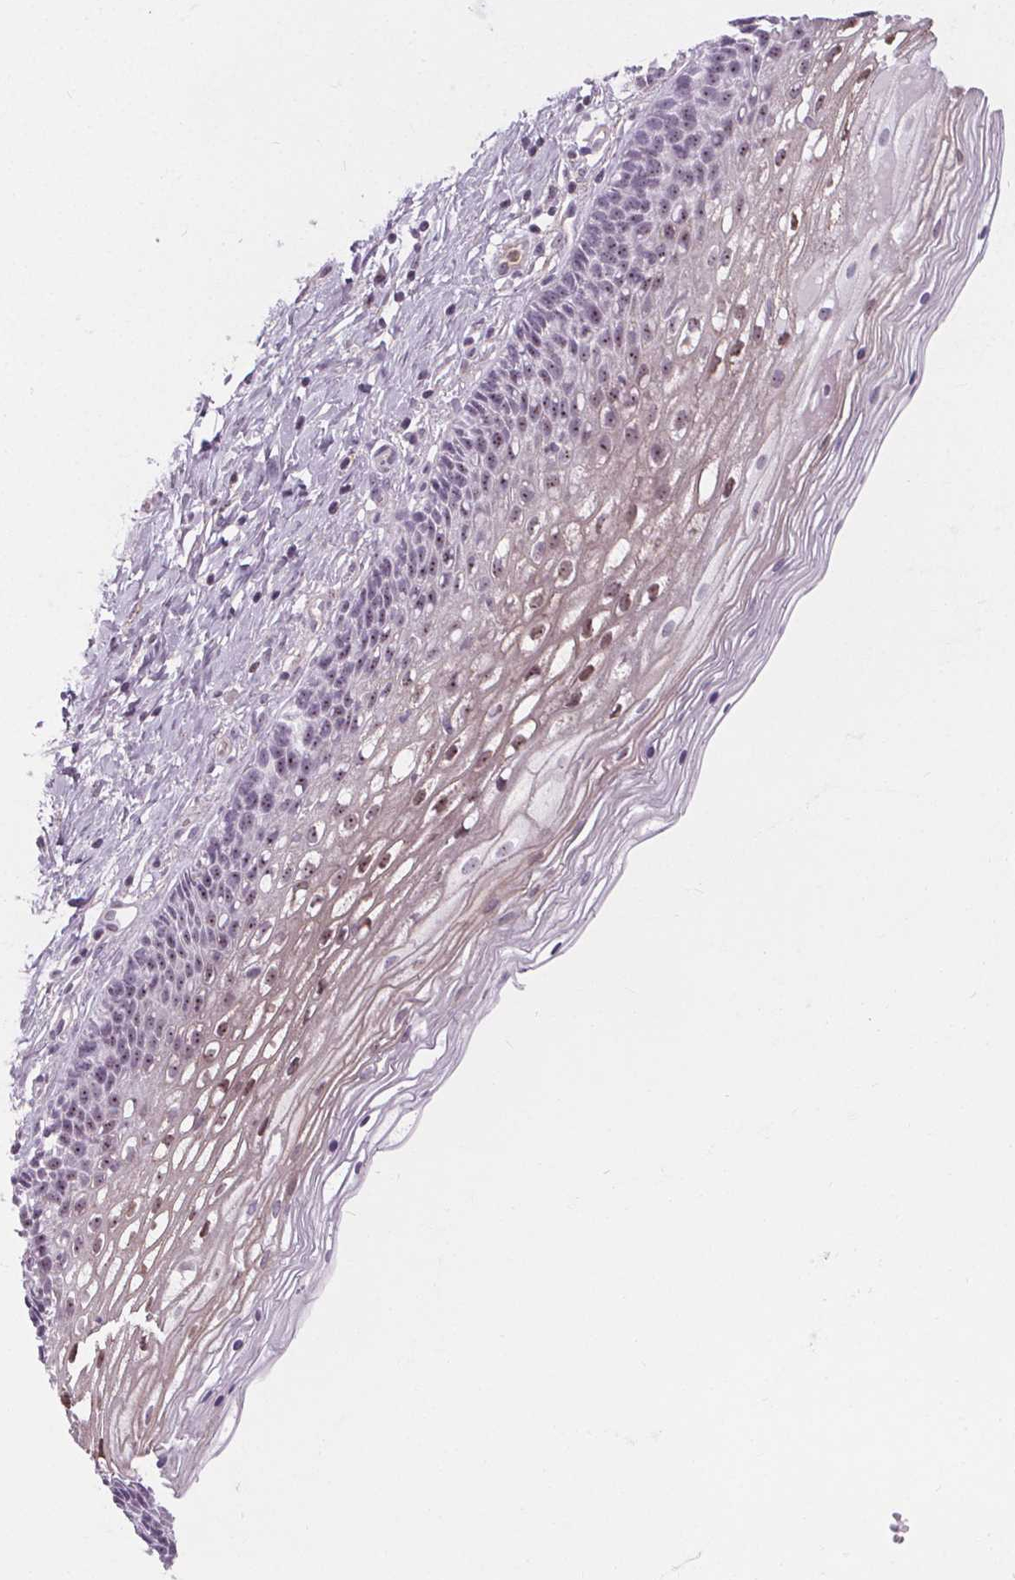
{"staining": {"intensity": "negative", "quantity": "none", "location": "none"}, "tissue": "cervix", "cell_type": "Glandular cells", "image_type": "normal", "snomed": [{"axis": "morphology", "description": "Normal tissue, NOS"}, {"axis": "topography", "description": "Cervix"}], "caption": "Immunohistochemical staining of benign cervix exhibits no significant staining in glandular cells. The staining was performed using DAB to visualize the protein expression in brown, while the nuclei were stained in blue with hematoxylin (Magnification: 20x).", "gene": "NOLC1", "patient": {"sex": "female", "age": 34}}